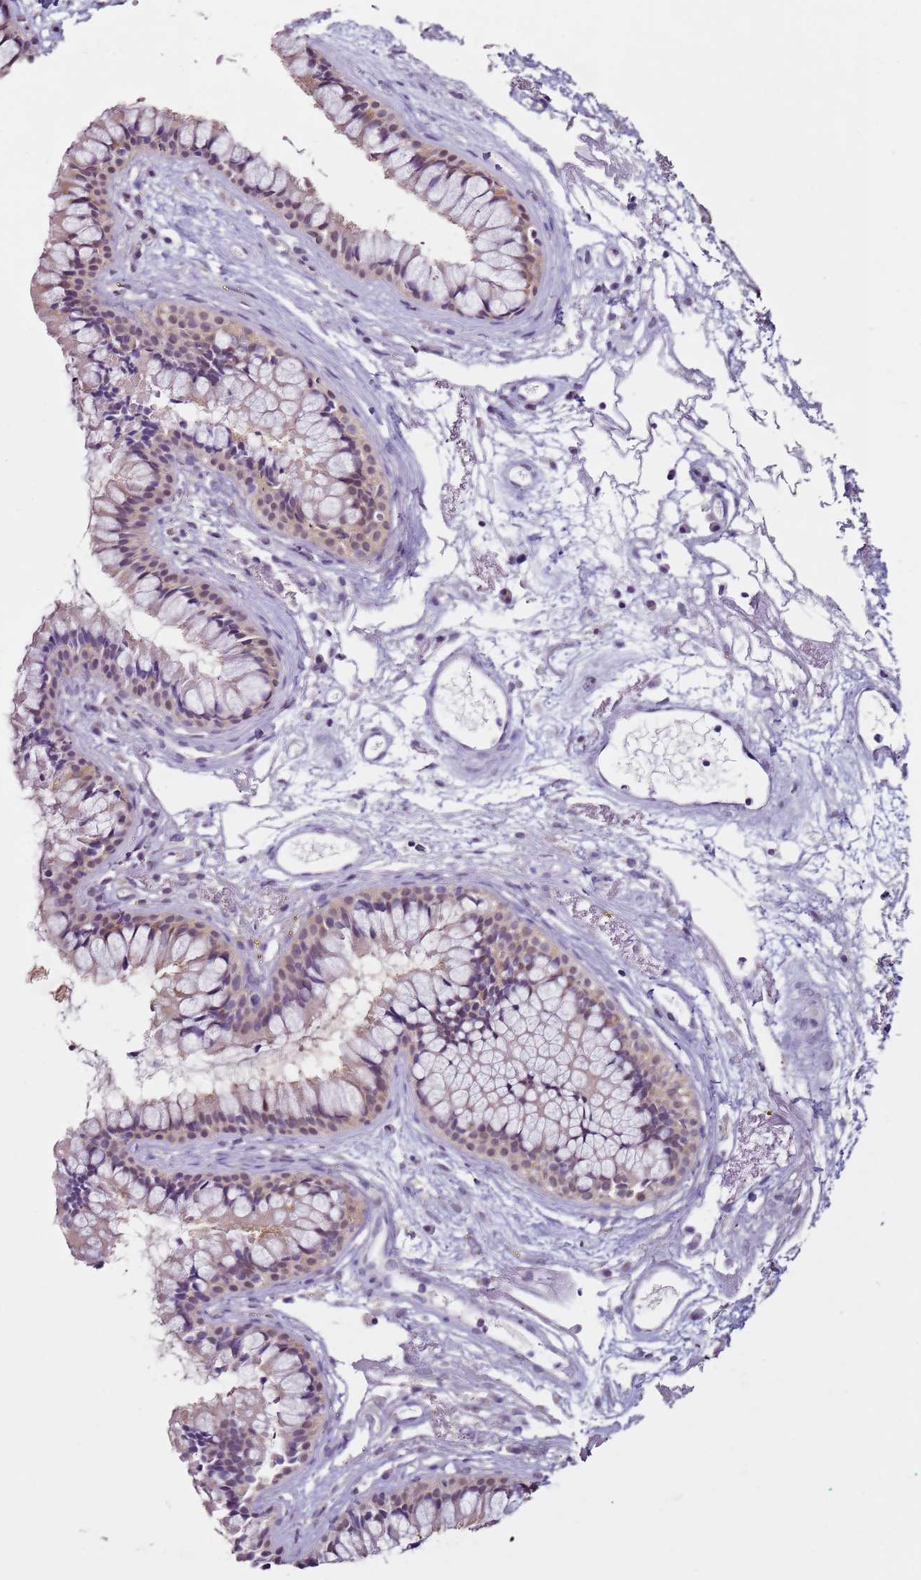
{"staining": {"intensity": "weak", "quantity": "<25%", "location": "cytoplasmic/membranous"}, "tissue": "nasopharynx", "cell_type": "Respiratory epithelial cells", "image_type": "normal", "snomed": [{"axis": "morphology", "description": "Normal tissue, NOS"}, {"axis": "topography", "description": "Nasopharynx"}], "caption": "IHC of unremarkable human nasopharynx exhibits no positivity in respiratory epithelial cells. (Immunohistochemistry, brightfield microscopy, high magnification).", "gene": "MDH1", "patient": {"sex": "male", "age": 82}}